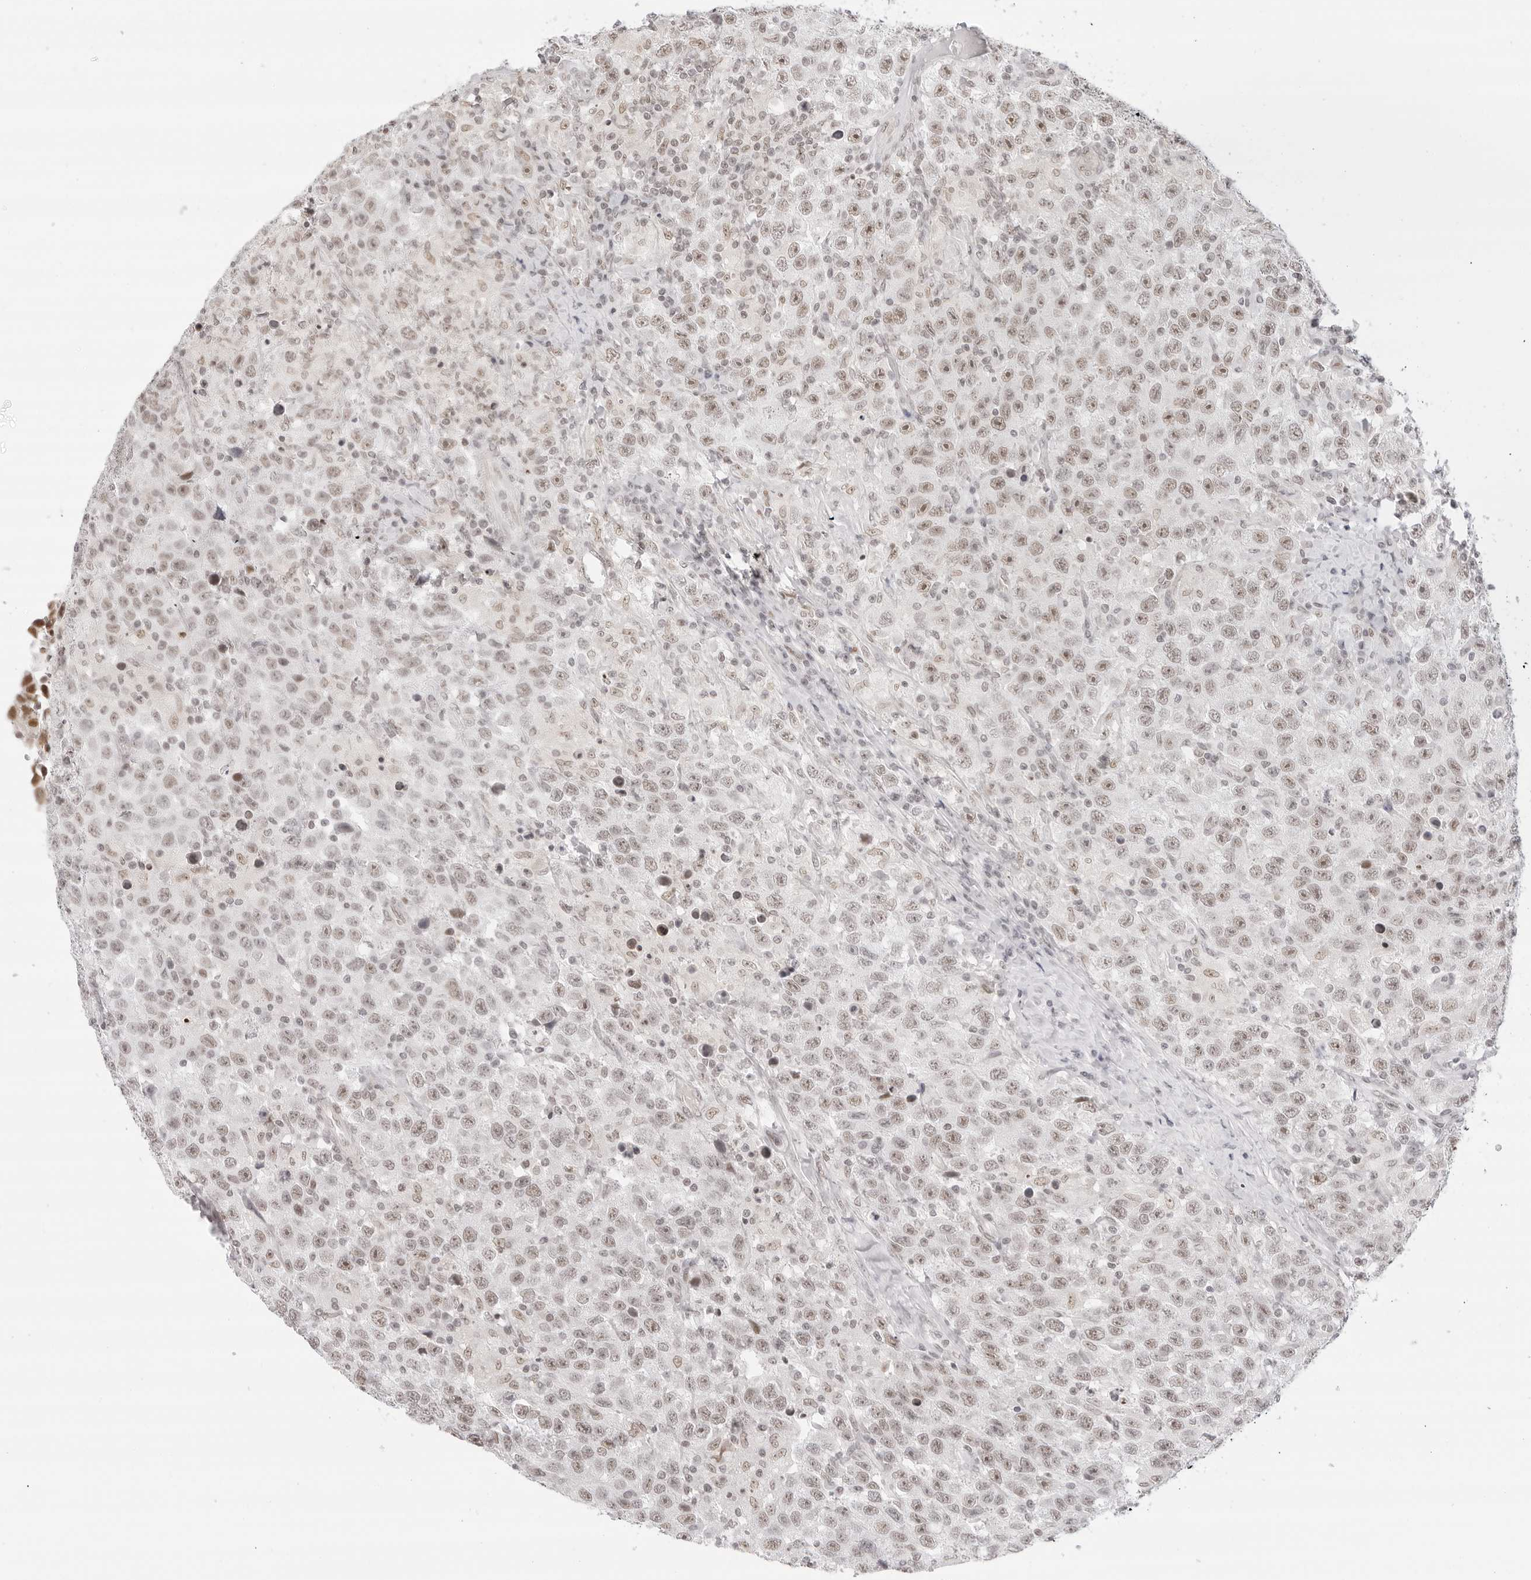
{"staining": {"intensity": "weak", "quantity": "25%-75%", "location": "nuclear"}, "tissue": "testis cancer", "cell_type": "Tumor cells", "image_type": "cancer", "snomed": [{"axis": "morphology", "description": "Seminoma, NOS"}, {"axis": "topography", "description": "Testis"}], "caption": "Tumor cells show low levels of weak nuclear positivity in approximately 25%-75% of cells in testis seminoma.", "gene": "TCIM", "patient": {"sex": "male", "age": 41}}